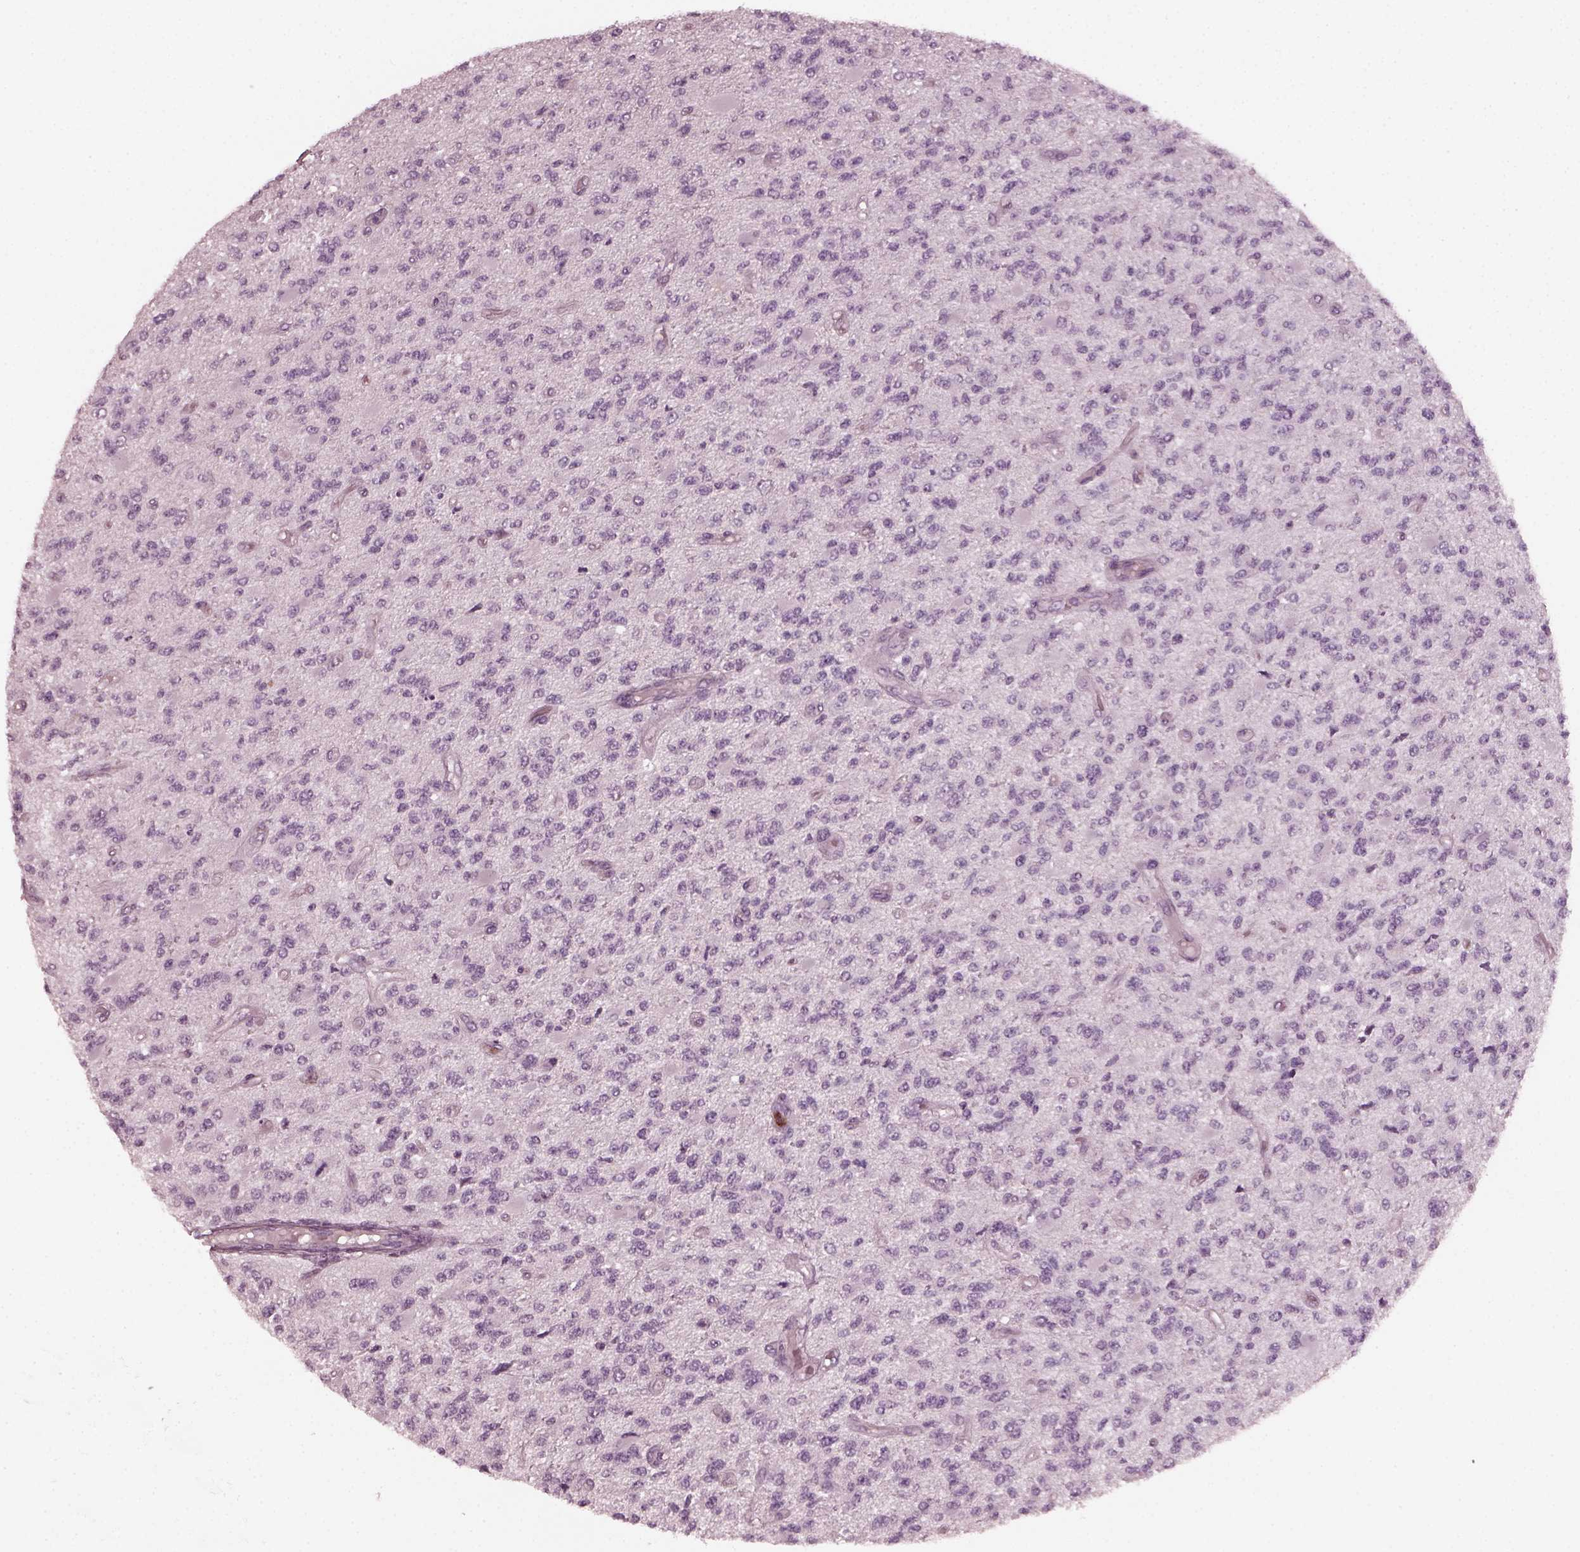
{"staining": {"intensity": "negative", "quantity": "none", "location": "none"}, "tissue": "glioma", "cell_type": "Tumor cells", "image_type": "cancer", "snomed": [{"axis": "morphology", "description": "Glioma, malignant, High grade"}, {"axis": "topography", "description": "Brain"}], "caption": "Tumor cells show no significant protein staining in glioma.", "gene": "CHIT1", "patient": {"sex": "female", "age": 63}}